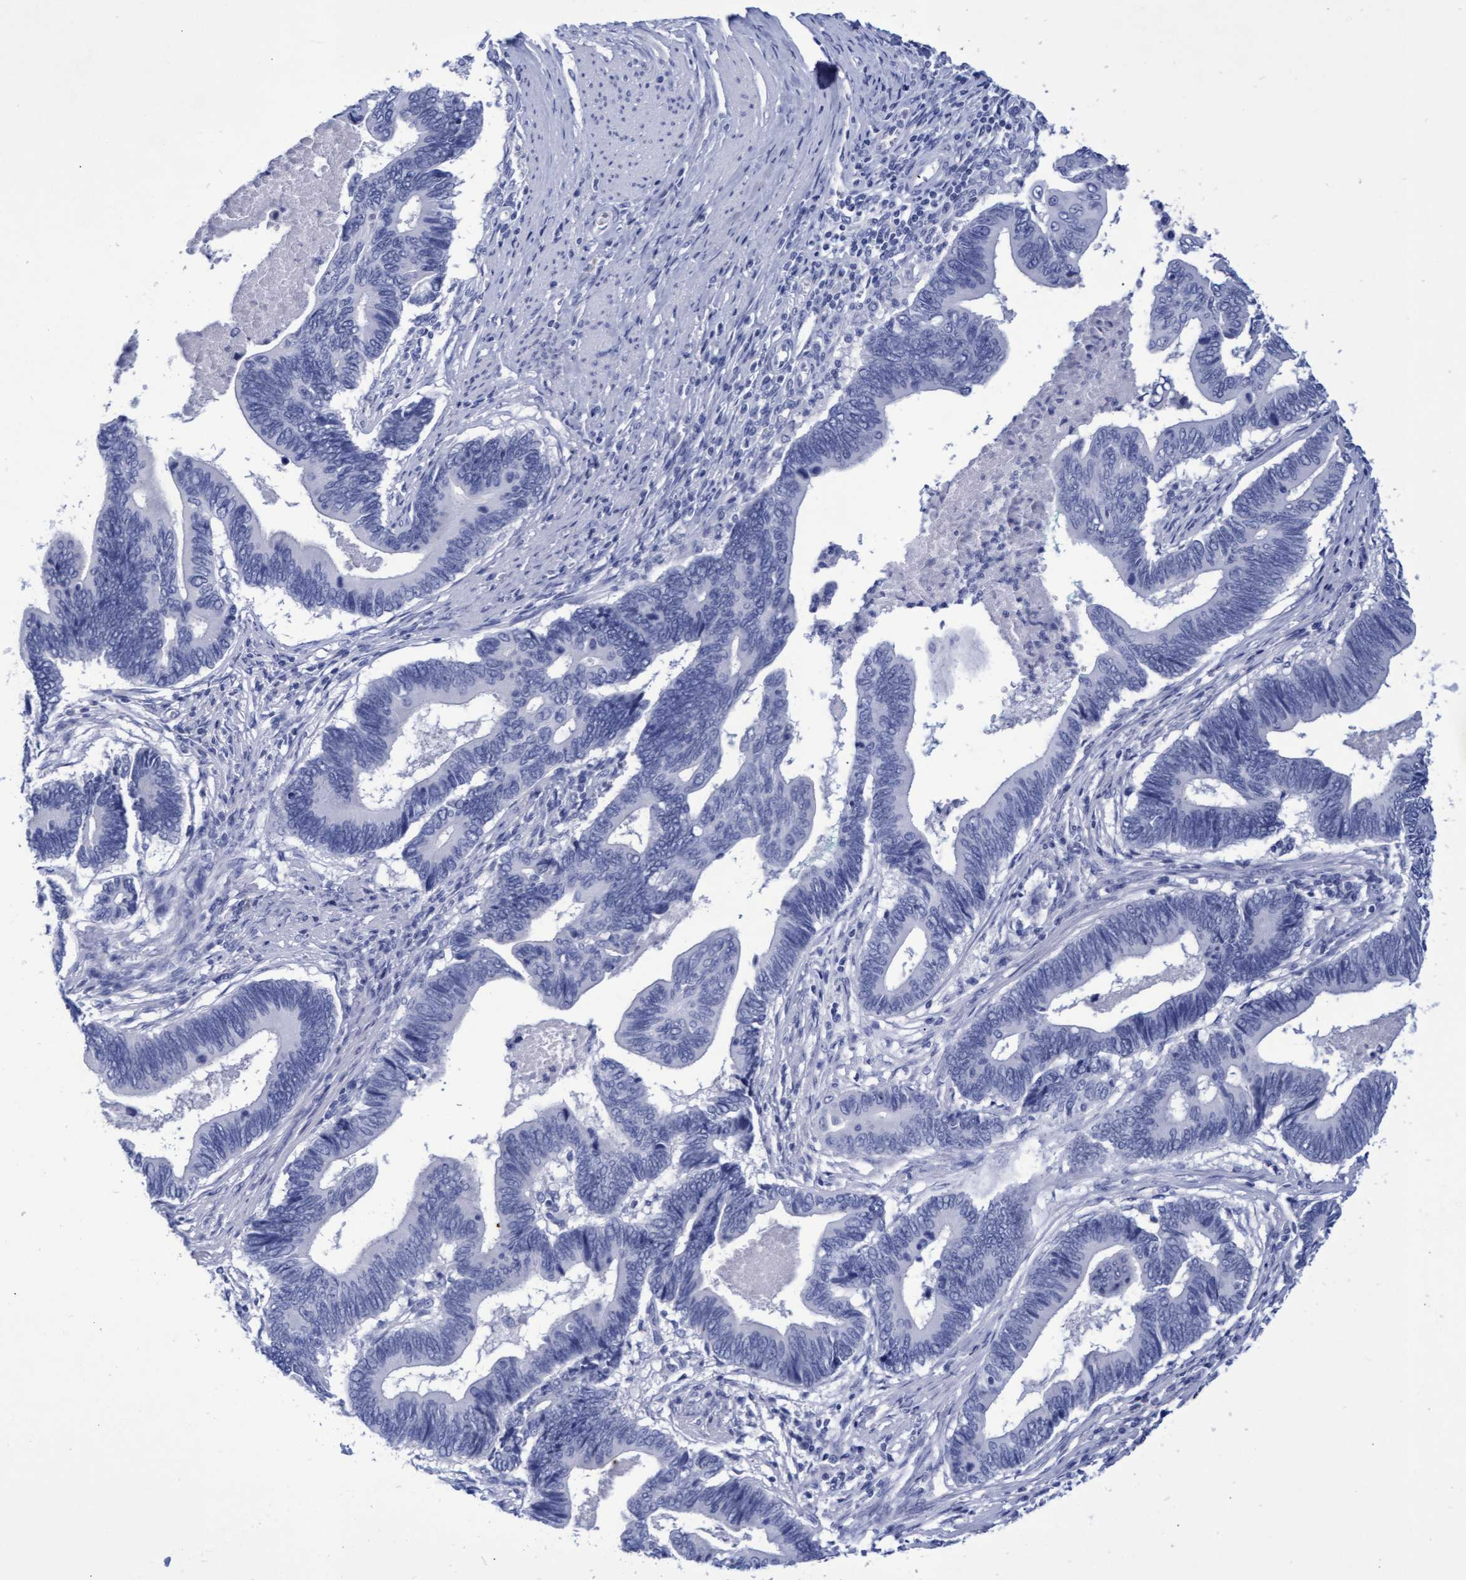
{"staining": {"intensity": "negative", "quantity": "none", "location": "none"}, "tissue": "pancreatic cancer", "cell_type": "Tumor cells", "image_type": "cancer", "snomed": [{"axis": "morphology", "description": "Adenocarcinoma, NOS"}, {"axis": "topography", "description": "Pancreas"}], "caption": "Immunohistochemistry (IHC) image of neoplastic tissue: human adenocarcinoma (pancreatic) stained with DAB demonstrates no significant protein expression in tumor cells.", "gene": "INSL6", "patient": {"sex": "female", "age": 70}}